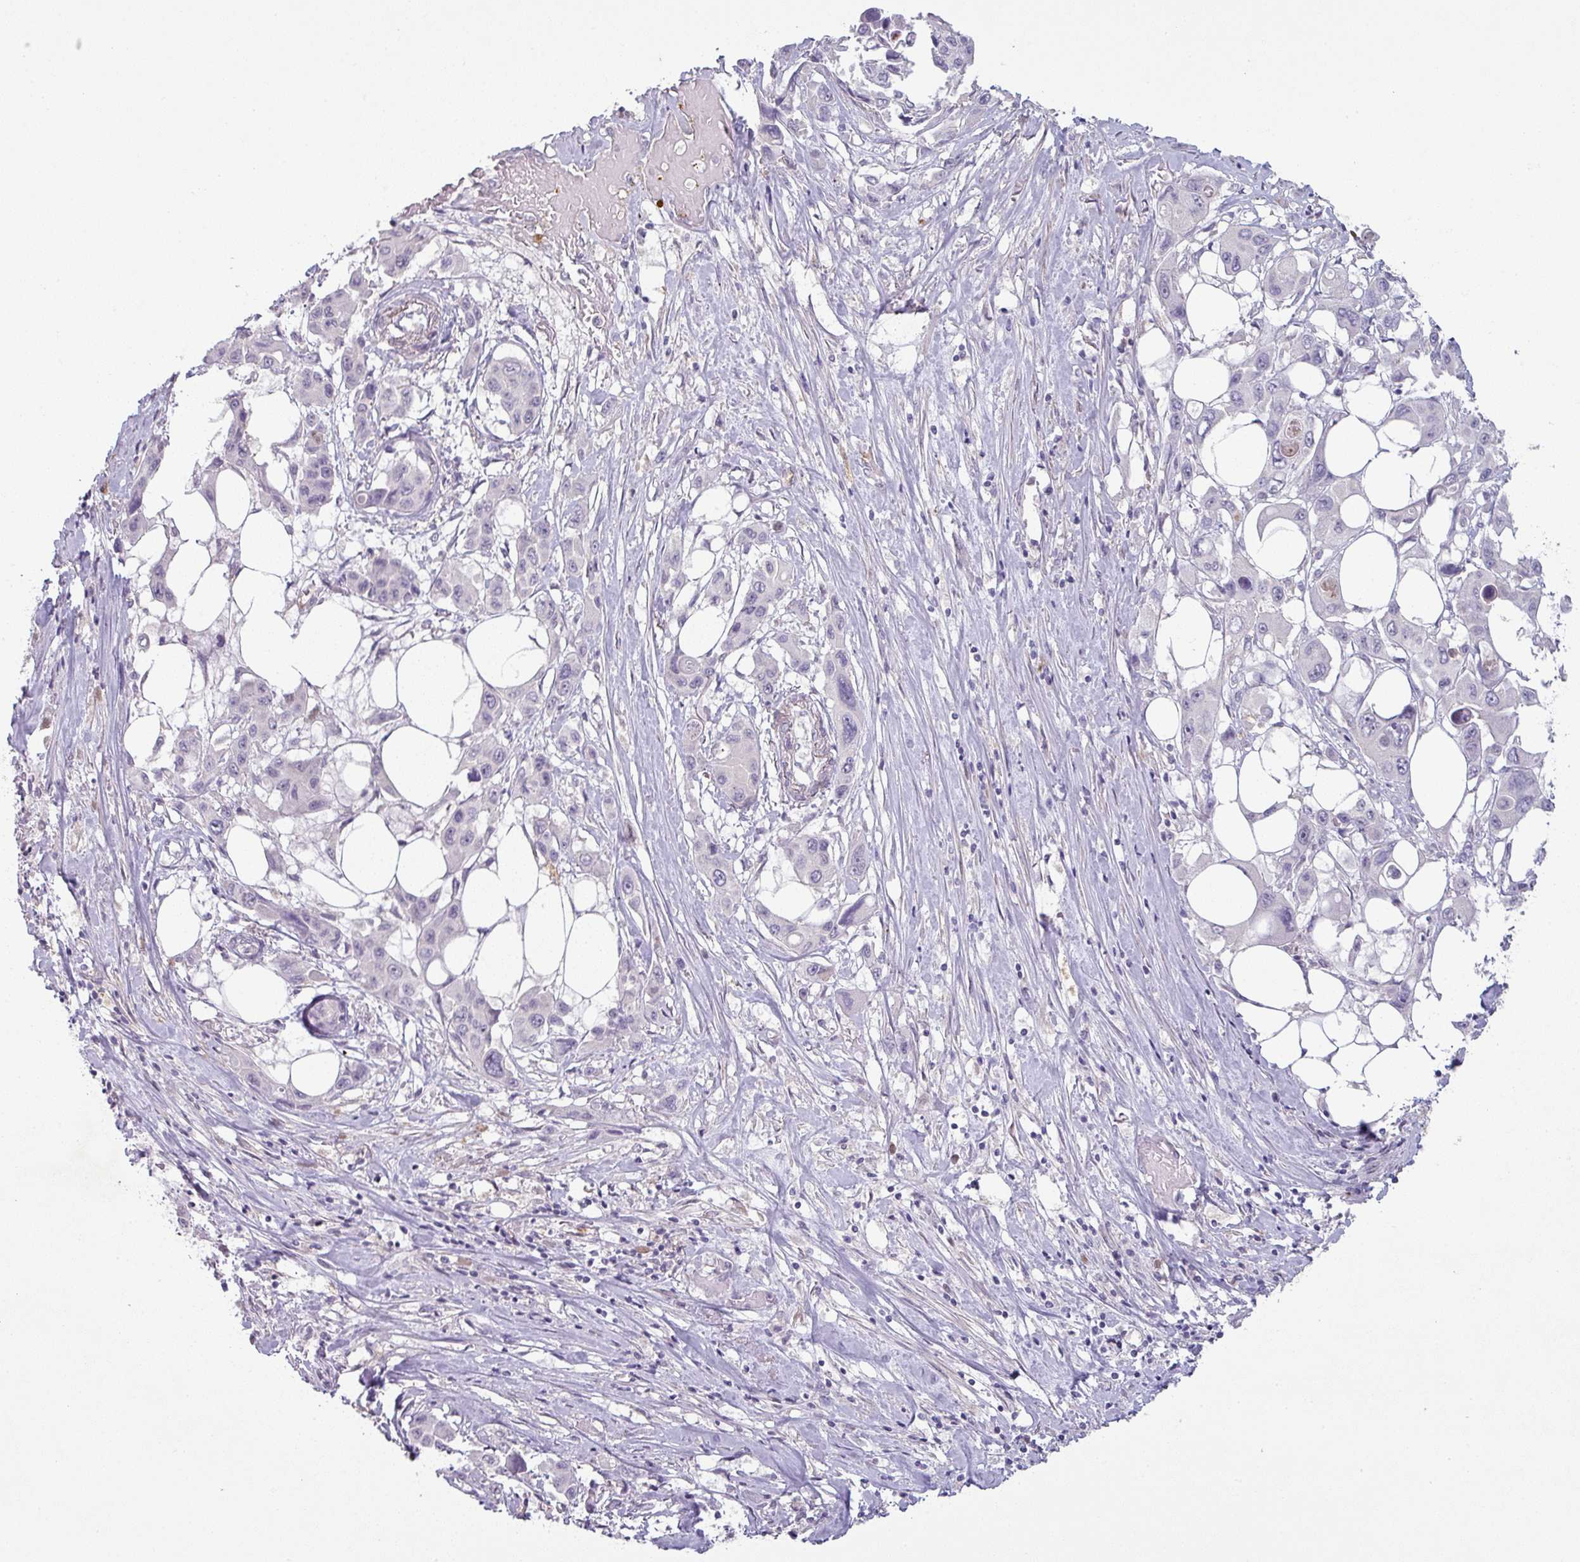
{"staining": {"intensity": "negative", "quantity": "none", "location": "none"}, "tissue": "pancreatic cancer", "cell_type": "Tumor cells", "image_type": "cancer", "snomed": [{"axis": "morphology", "description": "Adenocarcinoma, NOS"}, {"axis": "topography", "description": "Pancreas"}], "caption": "Tumor cells are negative for brown protein staining in pancreatic cancer (adenocarcinoma).", "gene": "MAGEC3", "patient": {"sex": "male", "age": 92}}